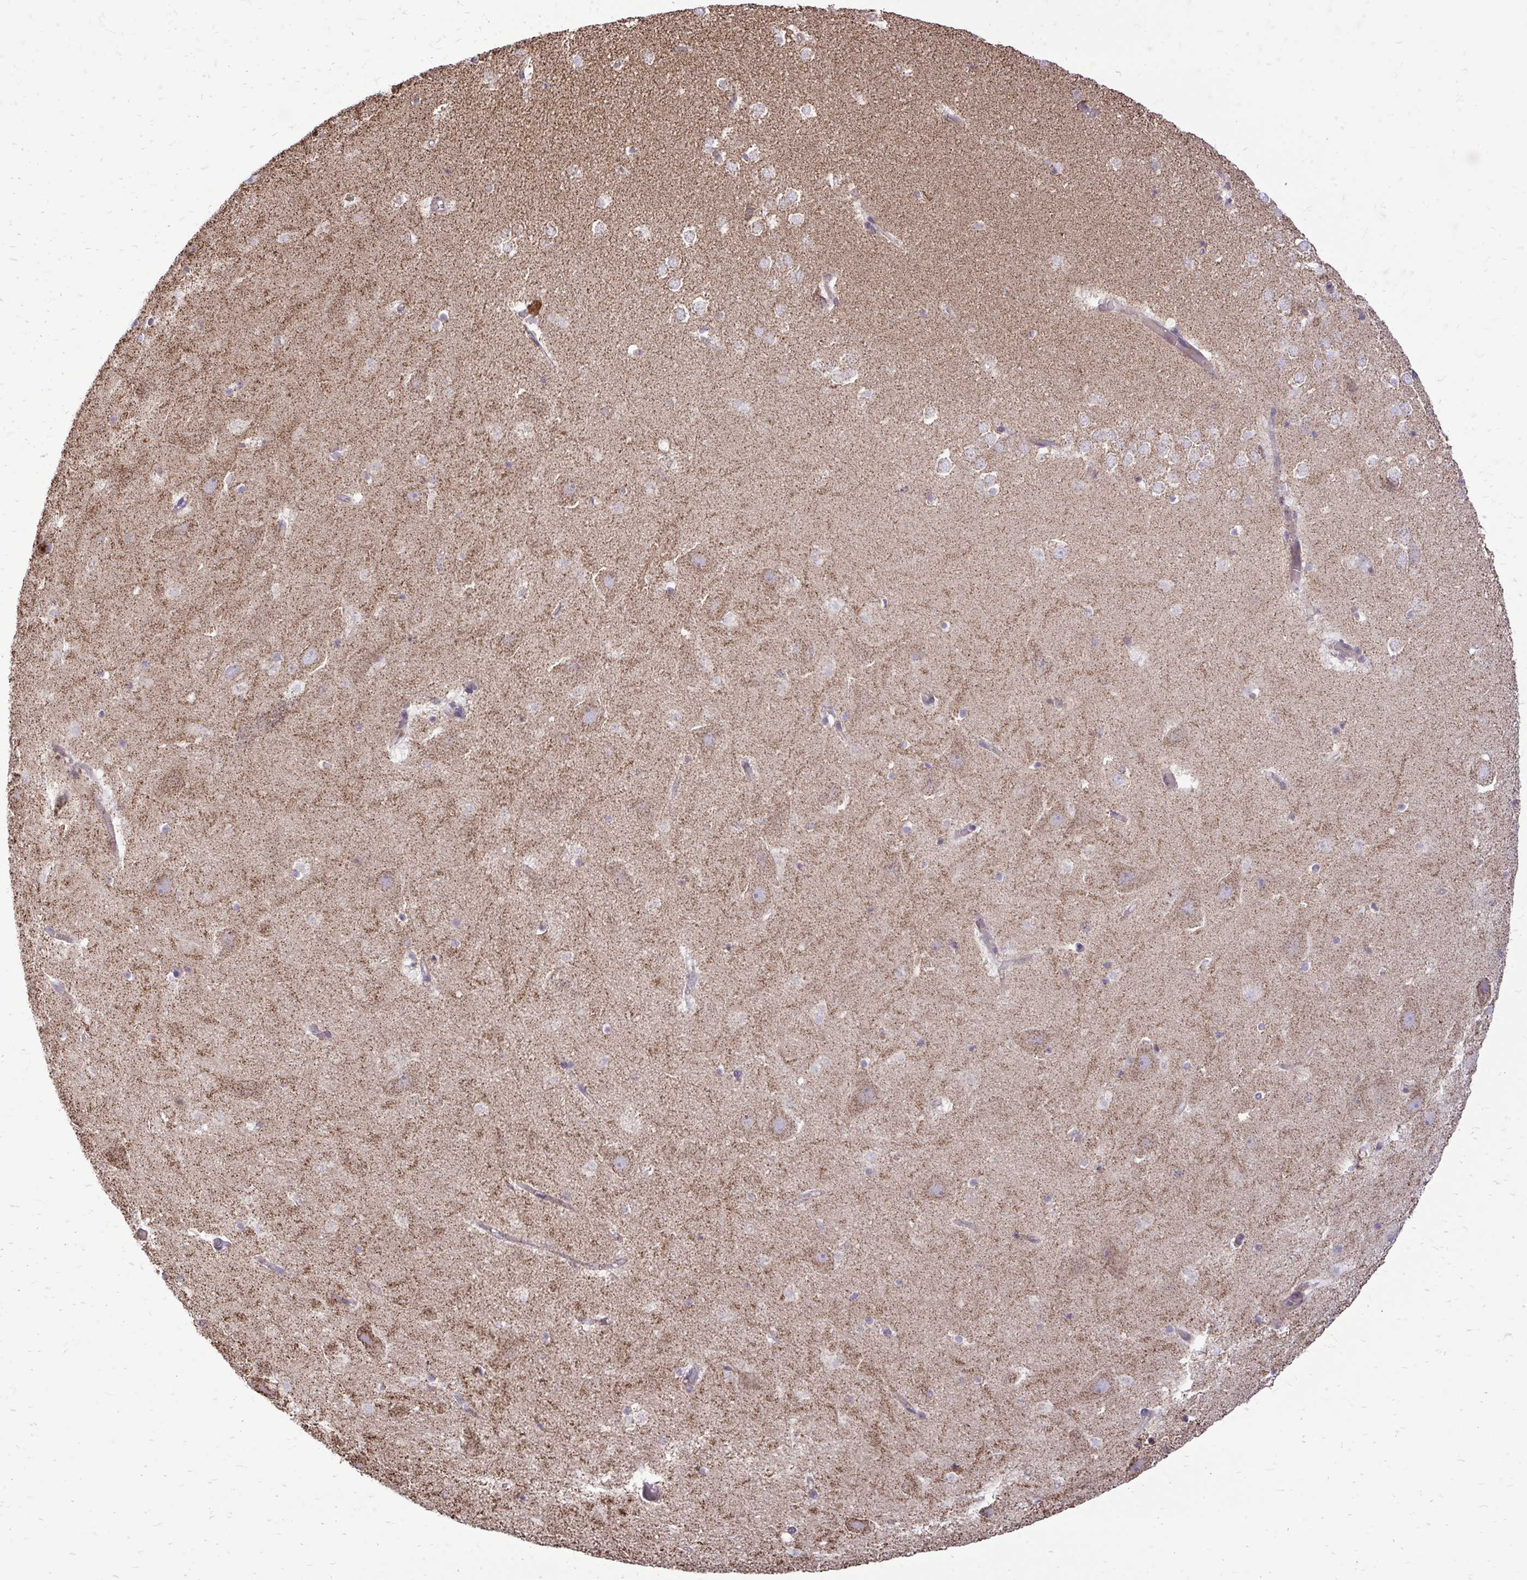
{"staining": {"intensity": "negative", "quantity": "none", "location": "none"}, "tissue": "hippocampus", "cell_type": "Glial cells", "image_type": "normal", "snomed": [{"axis": "morphology", "description": "Normal tissue, NOS"}, {"axis": "topography", "description": "Hippocampus"}], "caption": "The photomicrograph exhibits no significant positivity in glial cells of hippocampus.", "gene": "UBE2C", "patient": {"sex": "female", "age": 42}}